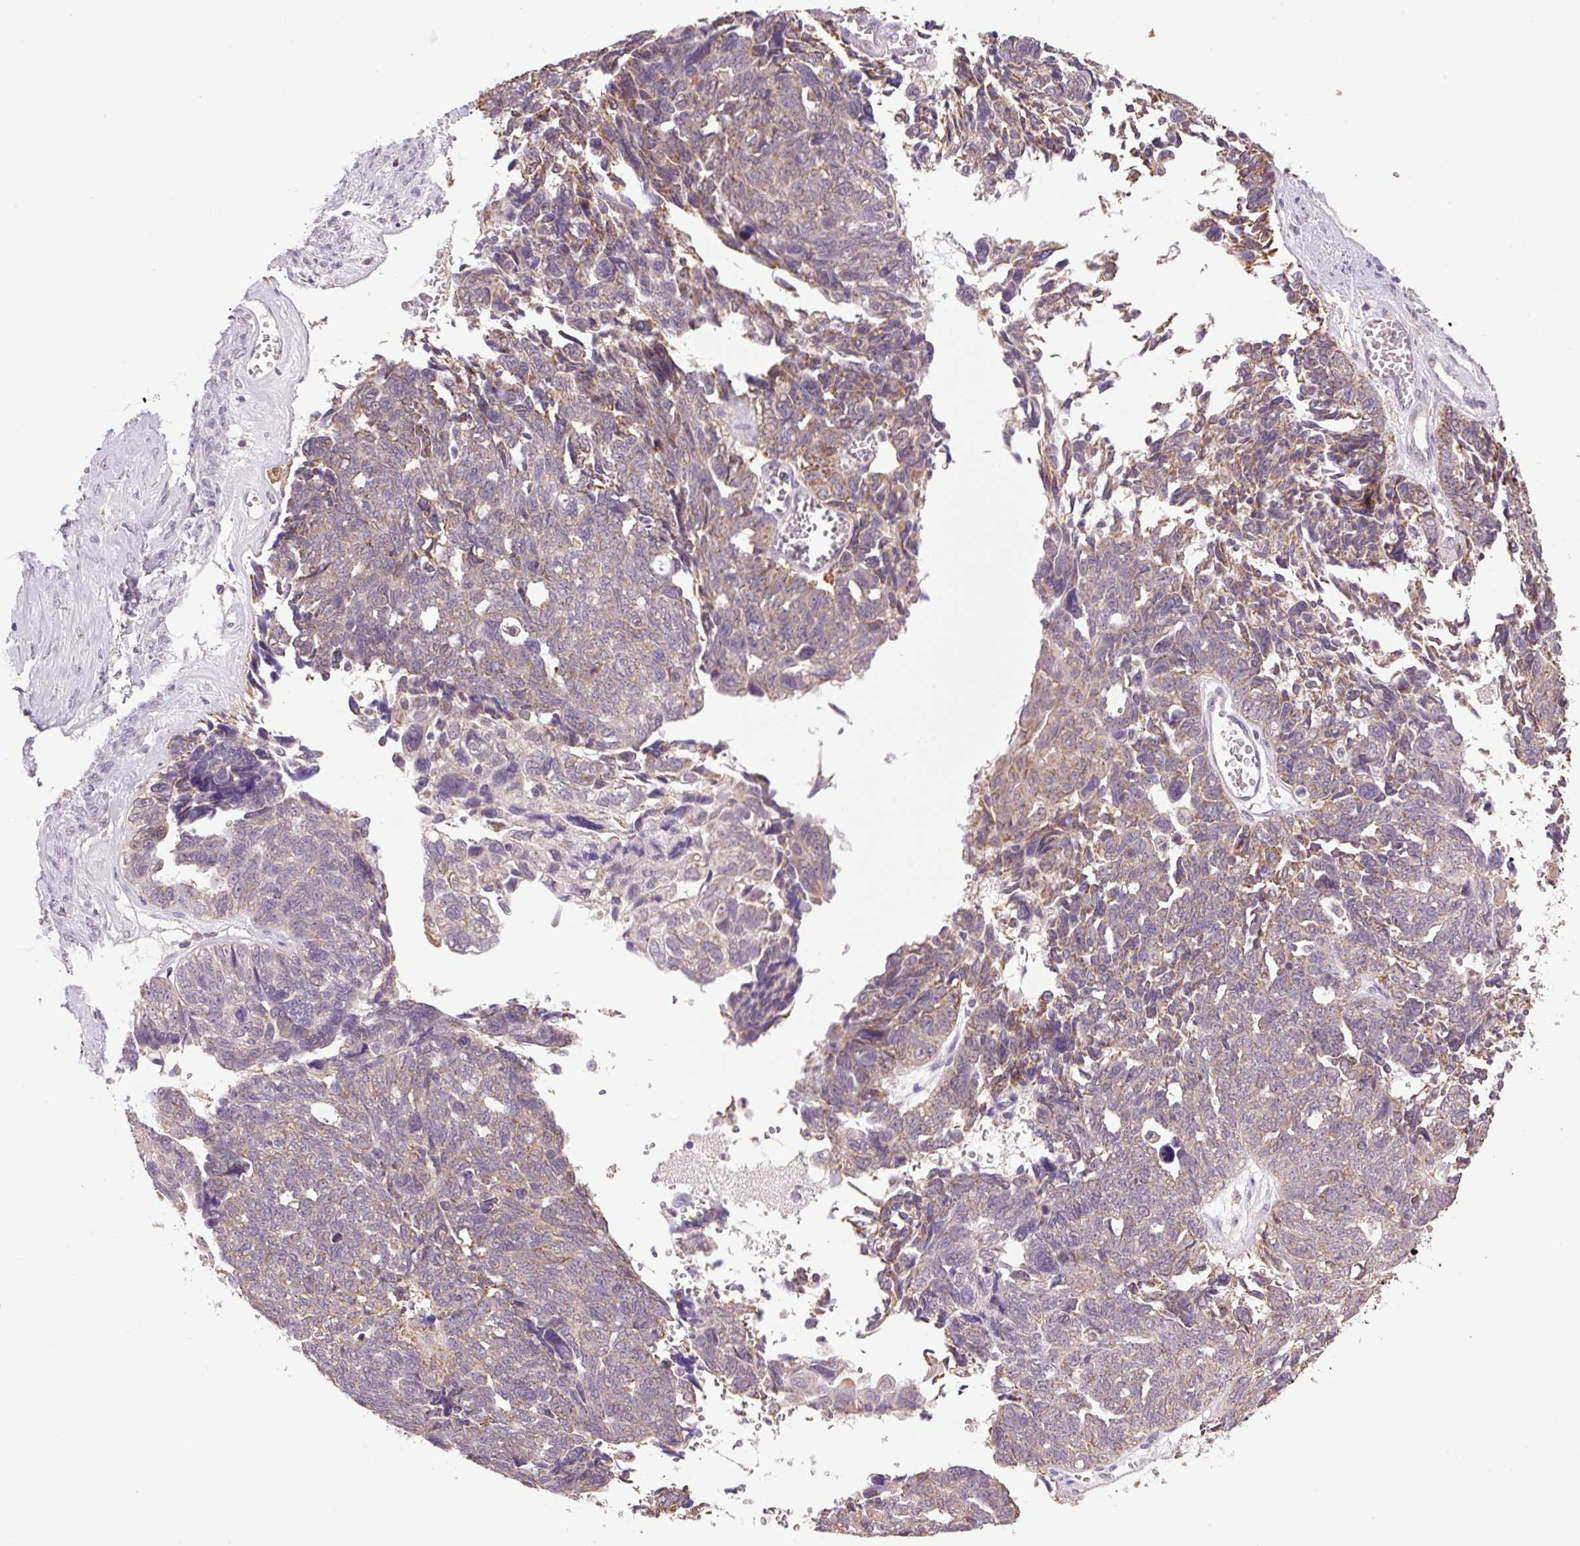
{"staining": {"intensity": "weak", "quantity": ">75%", "location": "cytoplasmic/membranous"}, "tissue": "ovarian cancer", "cell_type": "Tumor cells", "image_type": "cancer", "snomed": [{"axis": "morphology", "description": "Cystadenocarcinoma, serous, NOS"}, {"axis": "topography", "description": "Ovary"}], "caption": "Immunohistochemistry (IHC) (DAB) staining of serous cystadenocarcinoma (ovarian) demonstrates weak cytoplasmic/membranous protein staining in about >75% of tumor cells.", "gene": "SGF29", "patient": {"sex": "female", "age": 79}}